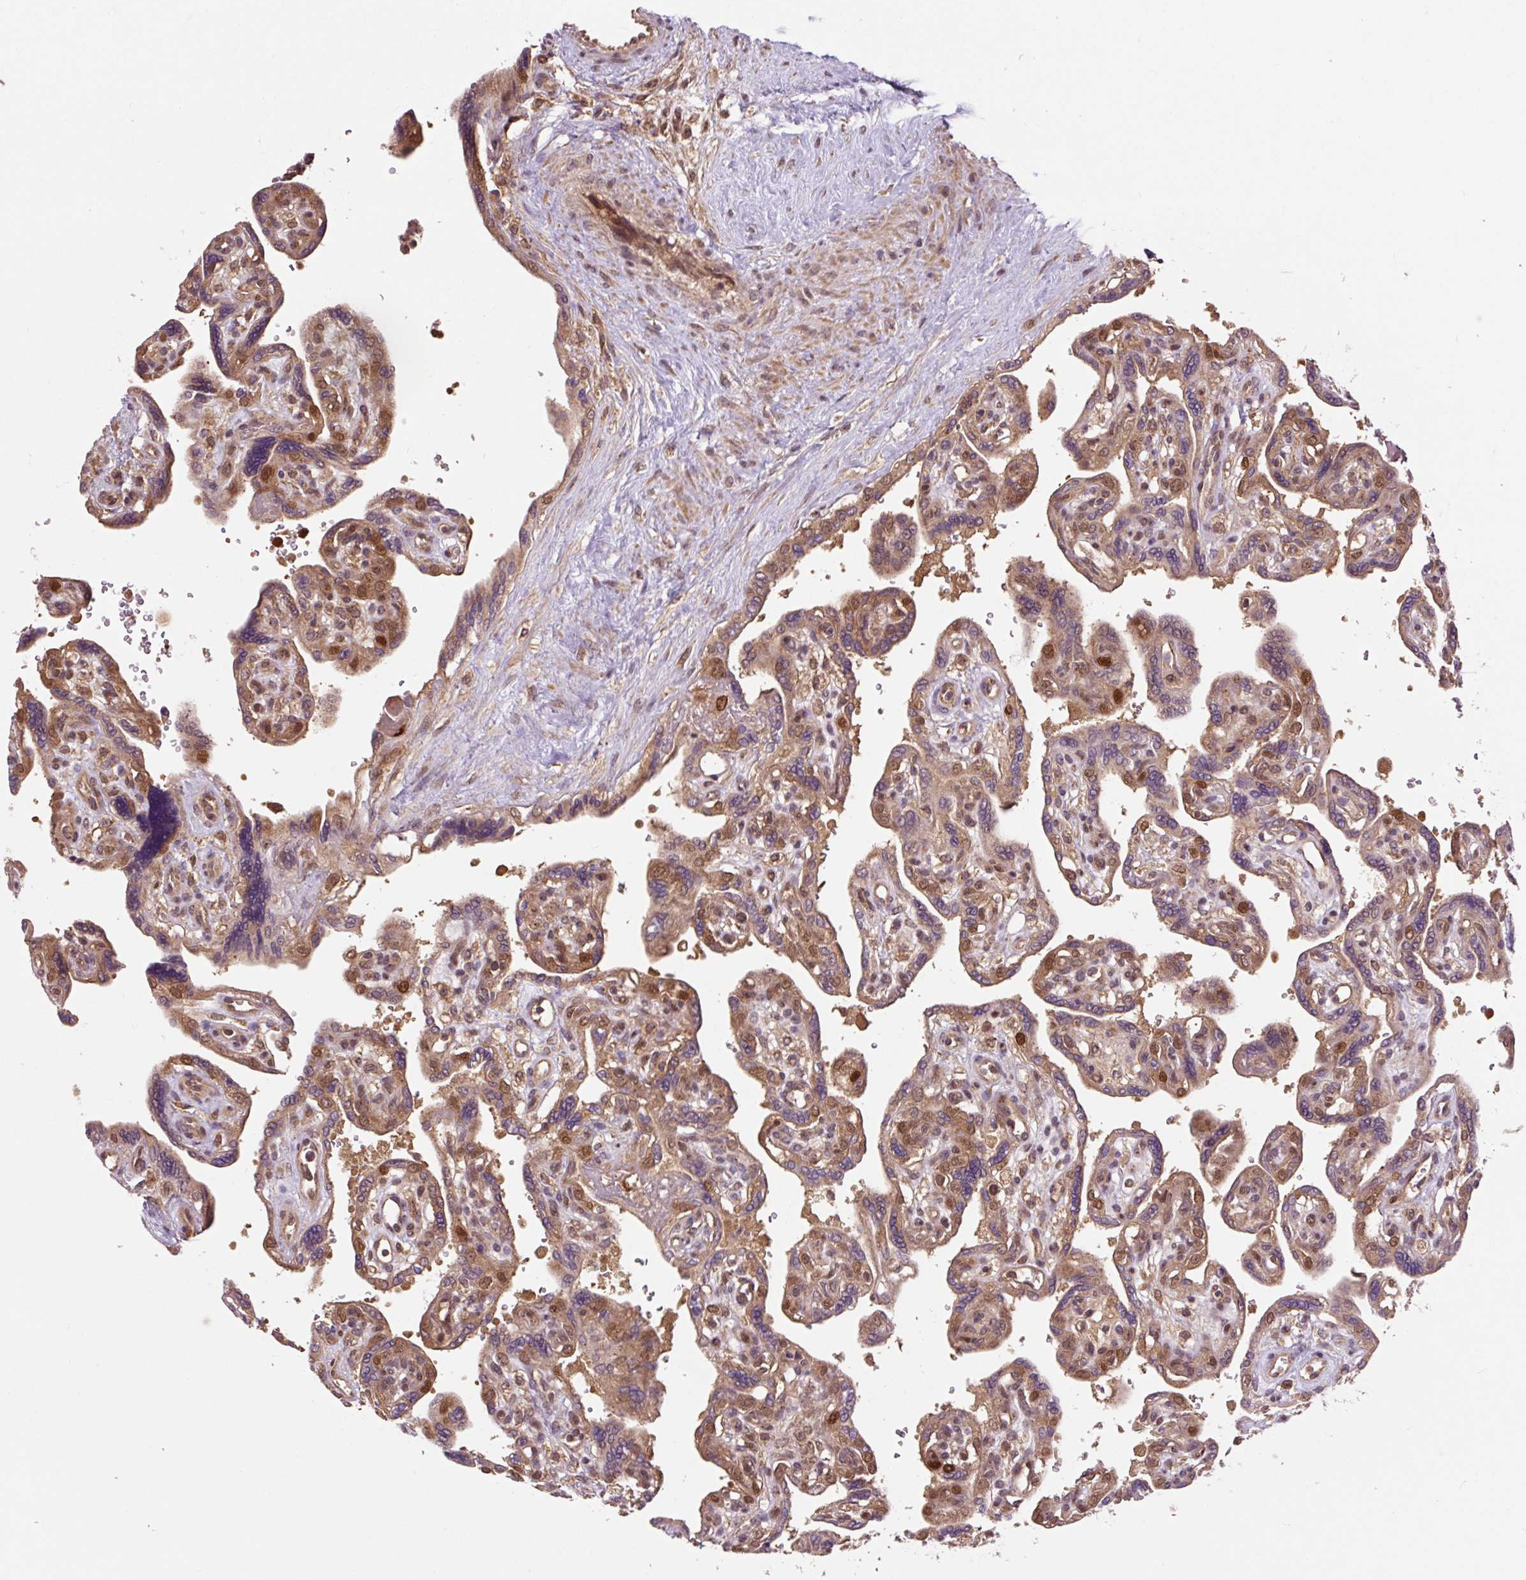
{"staining": {"intensity": "moderate", "quantity": ">75%", "location": "cytoplasmic/membranous,nuclear"}, "tissue": "placenta", "cell_type": "Trophoblastic cells", "image_type": "normal", "snomed": [{"axis": "morphology", "description": "Normal tissue, NOS"}, {"axis": "topography", "description": "Placenta"}], "caption": "The photomicrograph exhibits immunohistochemical staining of benign placenta. There is moderate cytoplasmic/membranous,nuclear staining is identified in approximately >75% of trophoblastic cells.", "gene": "MMS19", "patient": {"sex": "female", "age": 39}}